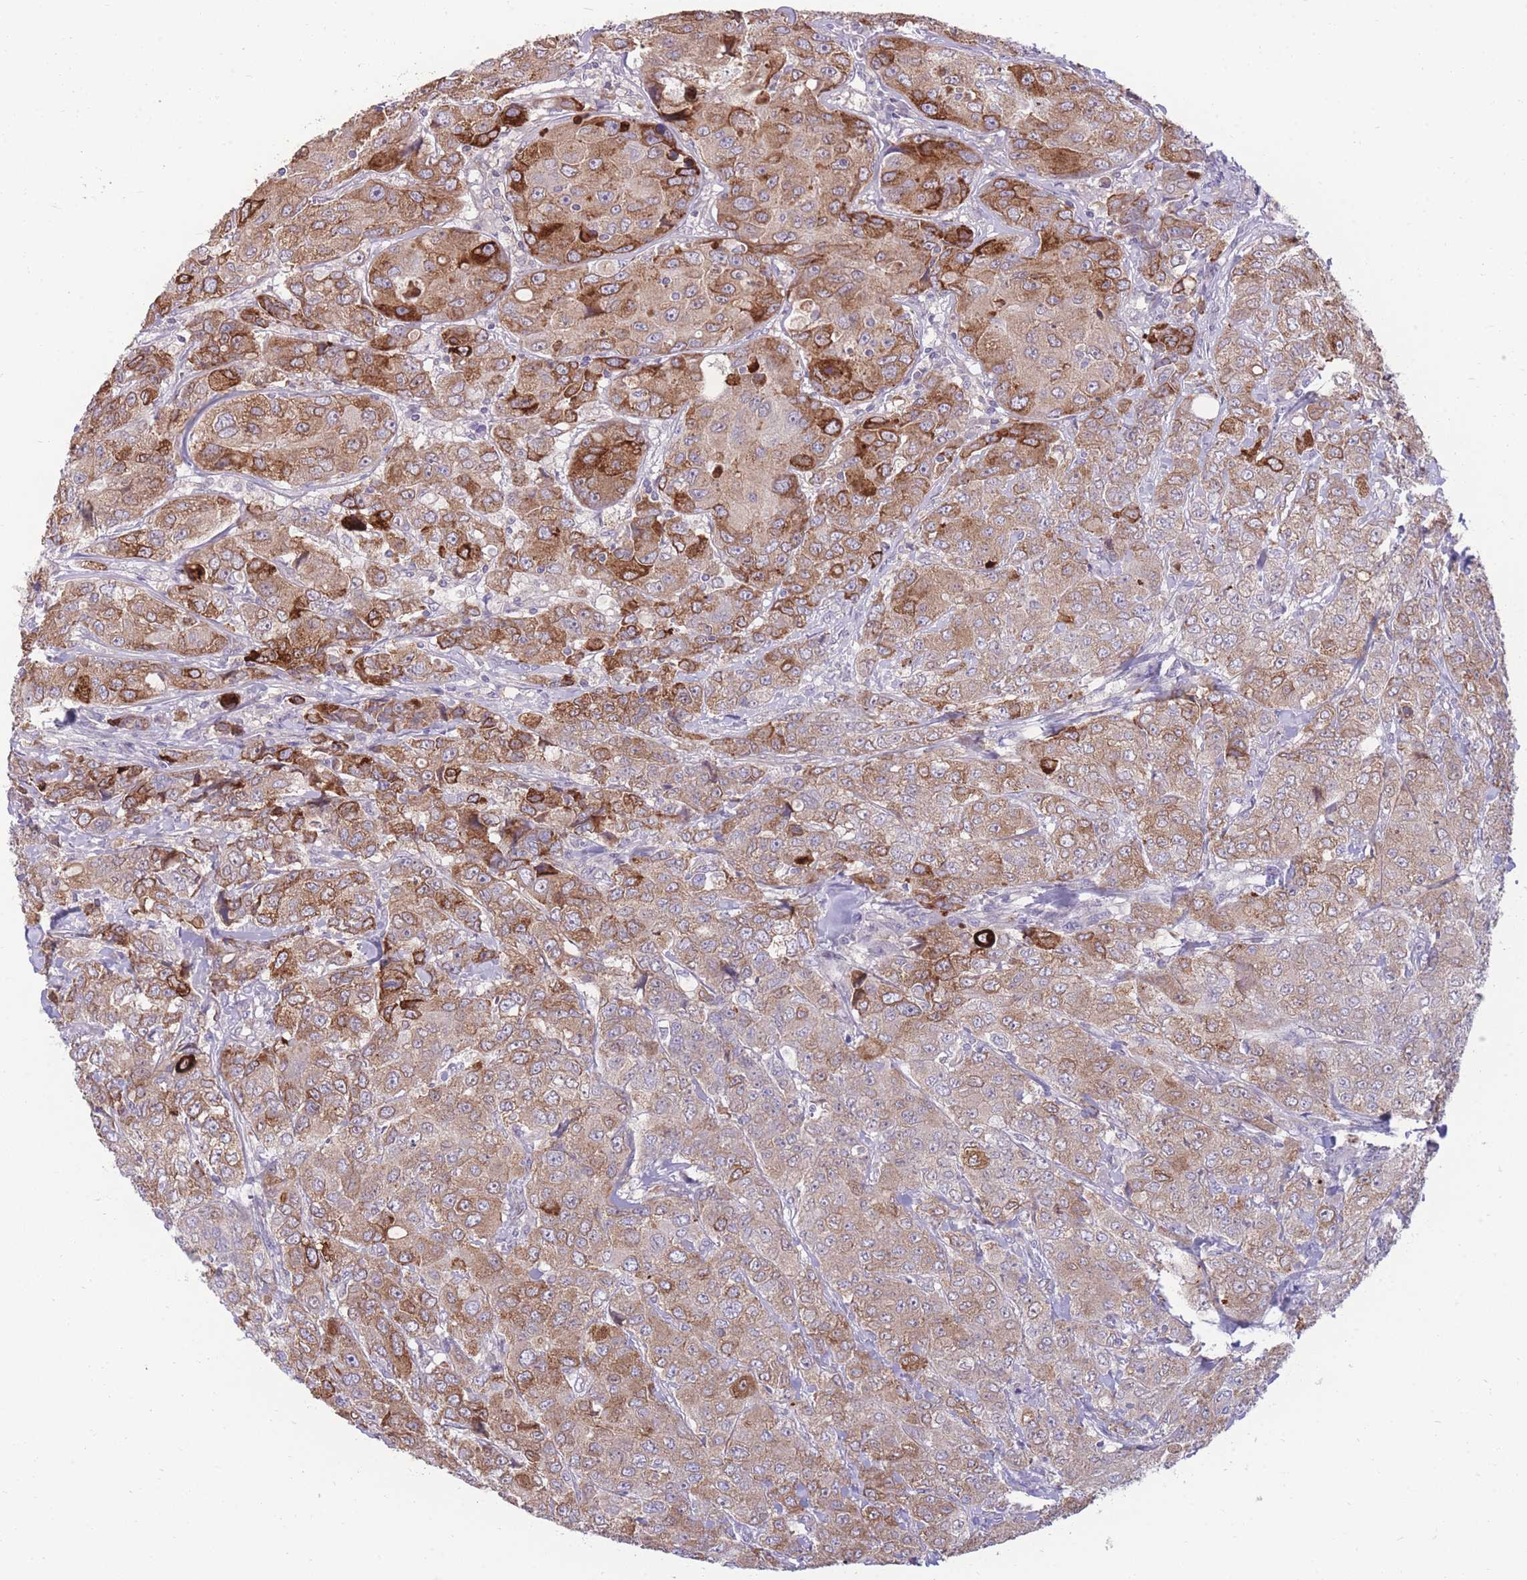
{"staining": {"intensity": "strong", "quantity": "25%-75%", "location": "cytoplasmic/membranous"}, "tissue": "breast cancer", "cell_type": "Tumor cells", "image_type": "cancer", "snomed": [{"axis": "morphology", "description": "Duct carcinoma"}, {"axis": "topography", "description": "Breast"}], "caption": "IHC micrograph of neoplastic tissue: breast cancer (infiltrating ductal carcinoma) stained using IHC demonstrates high levels of strong protein expression localized specifically in the cytoplasmic/membranous of tumor cells, appearing as a cytoplasmic/membranous brown color.", "gene": "RGS11", "patient": {"sex": "female", "age": 43}}